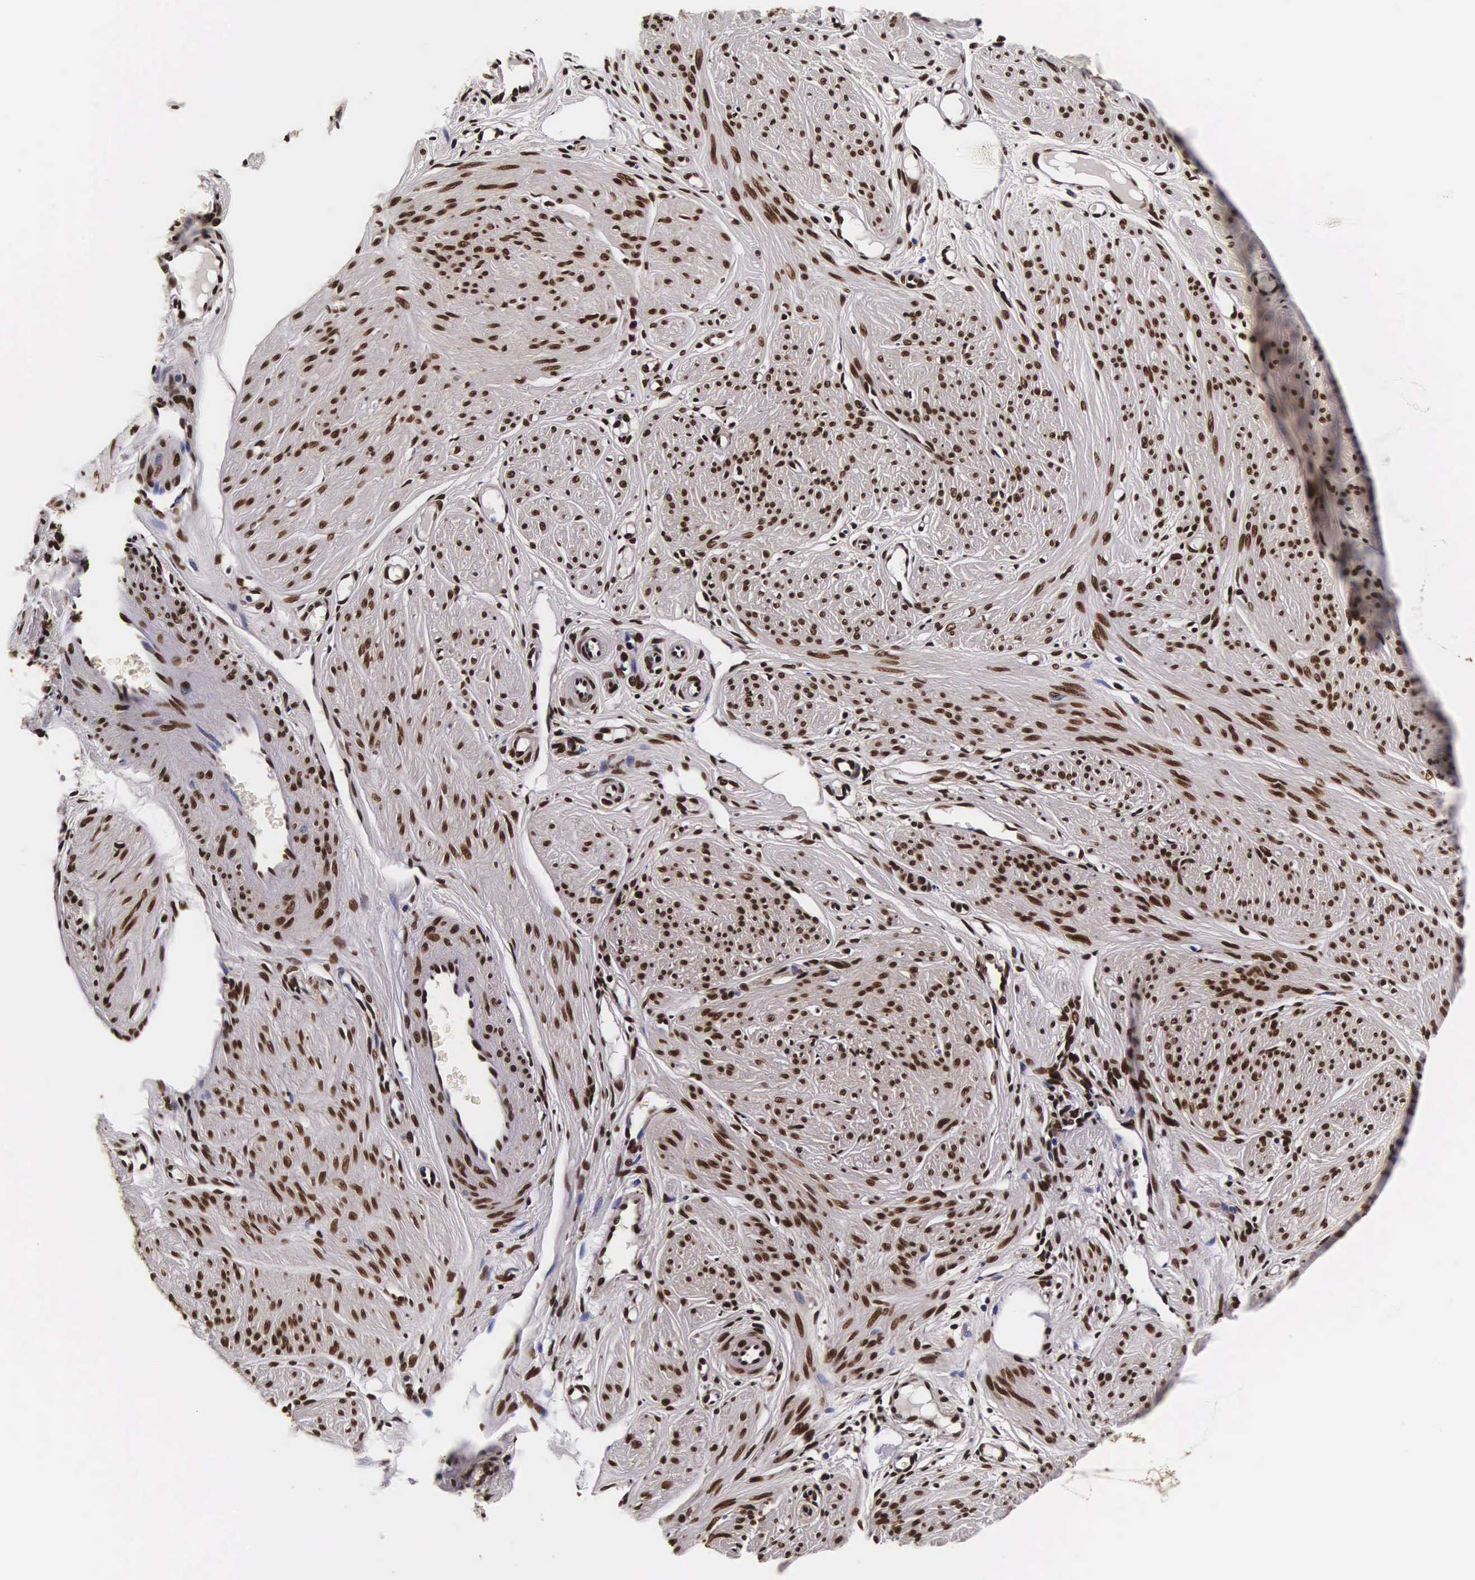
{"staining": {"intensity": "strong", "quantity": ">75%", "location": "nuclear"}, "tissue": "smooth muscle", "cell_type": "Smooth muscle cells", "image_type": "normal", "snomed": [{"axis": "morphology", "description": "Normal tissue, NOS"}, {"axis": "topography", "description": "Uterus"}], "caption": "Immunohistochemical staining of benign human smooth muscle reveals high levels of strong nuclear staining in approximately >75% of smooth muscle cells. (DAB IHC, brown staining for protein, blue staining for nuclei).", "gene": "BCL2L2", "patient": {"sex": "female", "age": 45}}